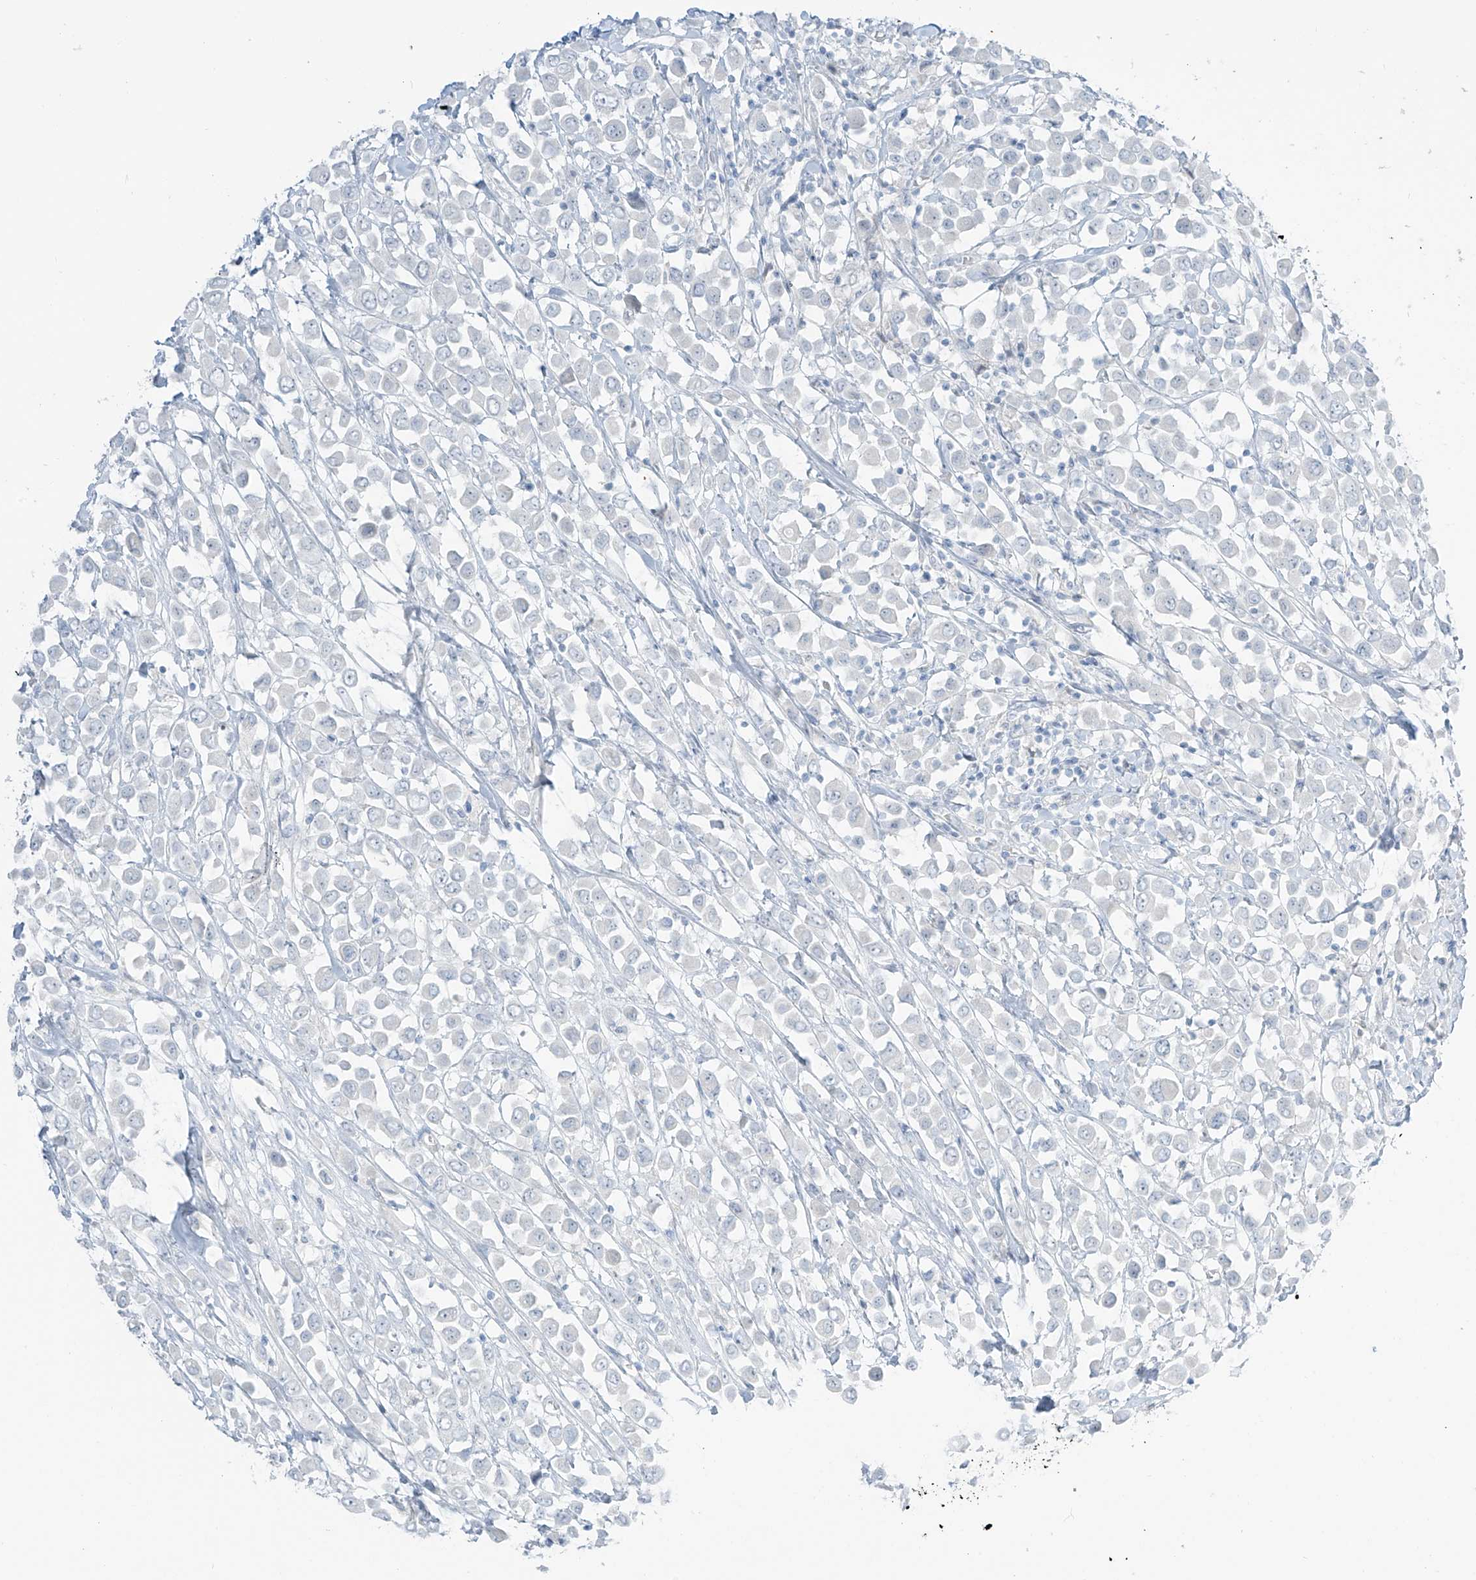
{"staining": {"intensity": "negative", "quantity": "none", "location": "none"}, "tissue": "breast cancer", "cell_type": "Tumor cells", "image_type": "cancer", "snomed": [{"axis": "morphology", "description": "Duct carcinoma"}, {"axis": "topography", "description": "Breast"}], "caption": "This is an immunohistochemistry photomicrograph of breast invasive ductal carcinoma. There is no expression in tumor cells.", "gene": "PRDM6", "patient": {"sex": "female", "age": 61}}